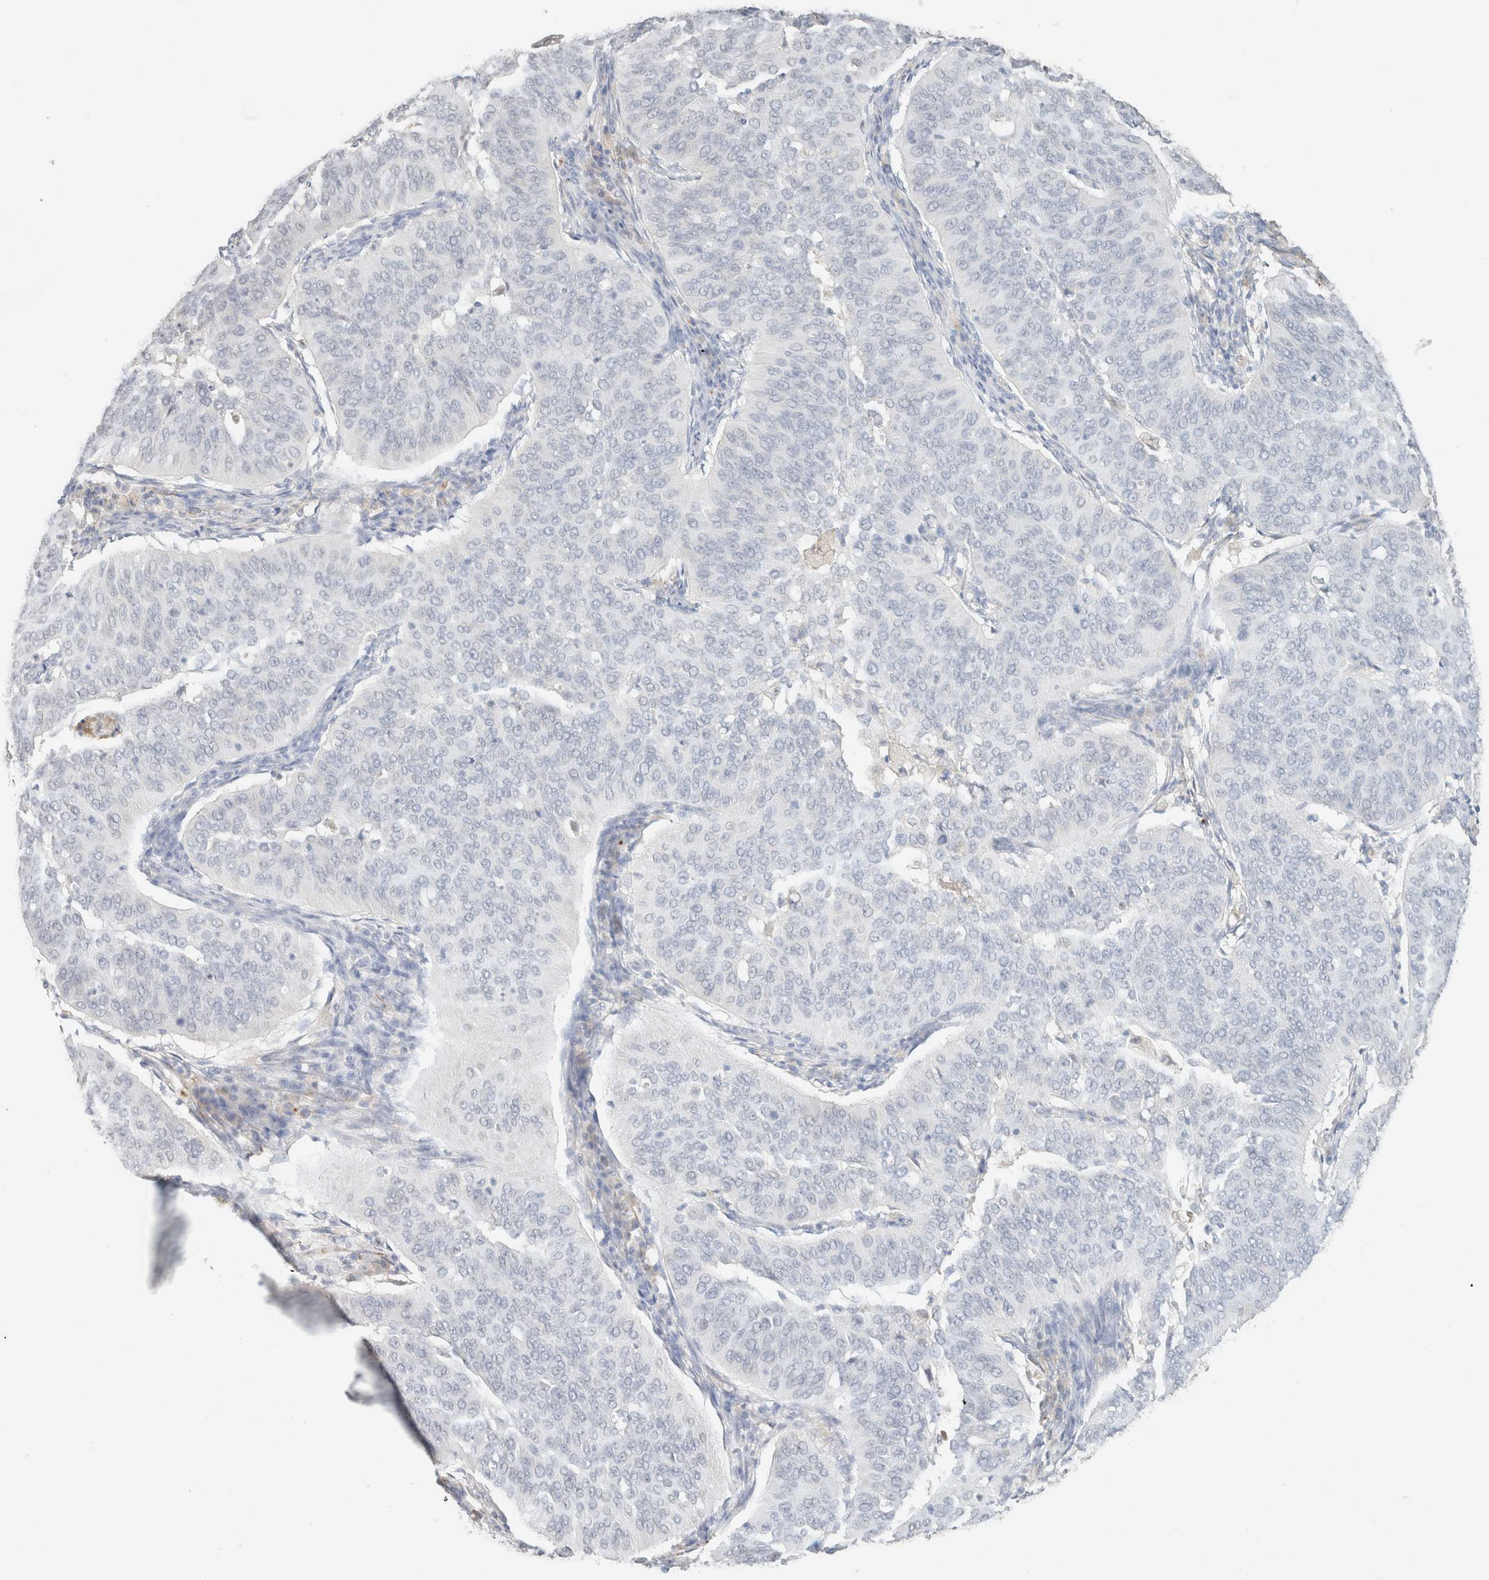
{"staining": {"intensity": "negative", "quantity": "none", "location": "none"}, "tissue": "cervical cancer", "cell_type": "Tumor cells", "image_type": "cancer", "snomed": [{"axis": "morphology", "description": "Normal tissue, NOS"}, {"axis": "morphology", "description": "Squamous cell carcinoma, NOS"}, {"axis": "topography", "description": "Cervix"}], "caption": "A high-resolution image shows IHC staining of squamous cell carcinoma (cervical), which reveals no significant positivity in tumor cells.", "gene": "CPA1", "patient": {"sex": "female", "age": 39}}